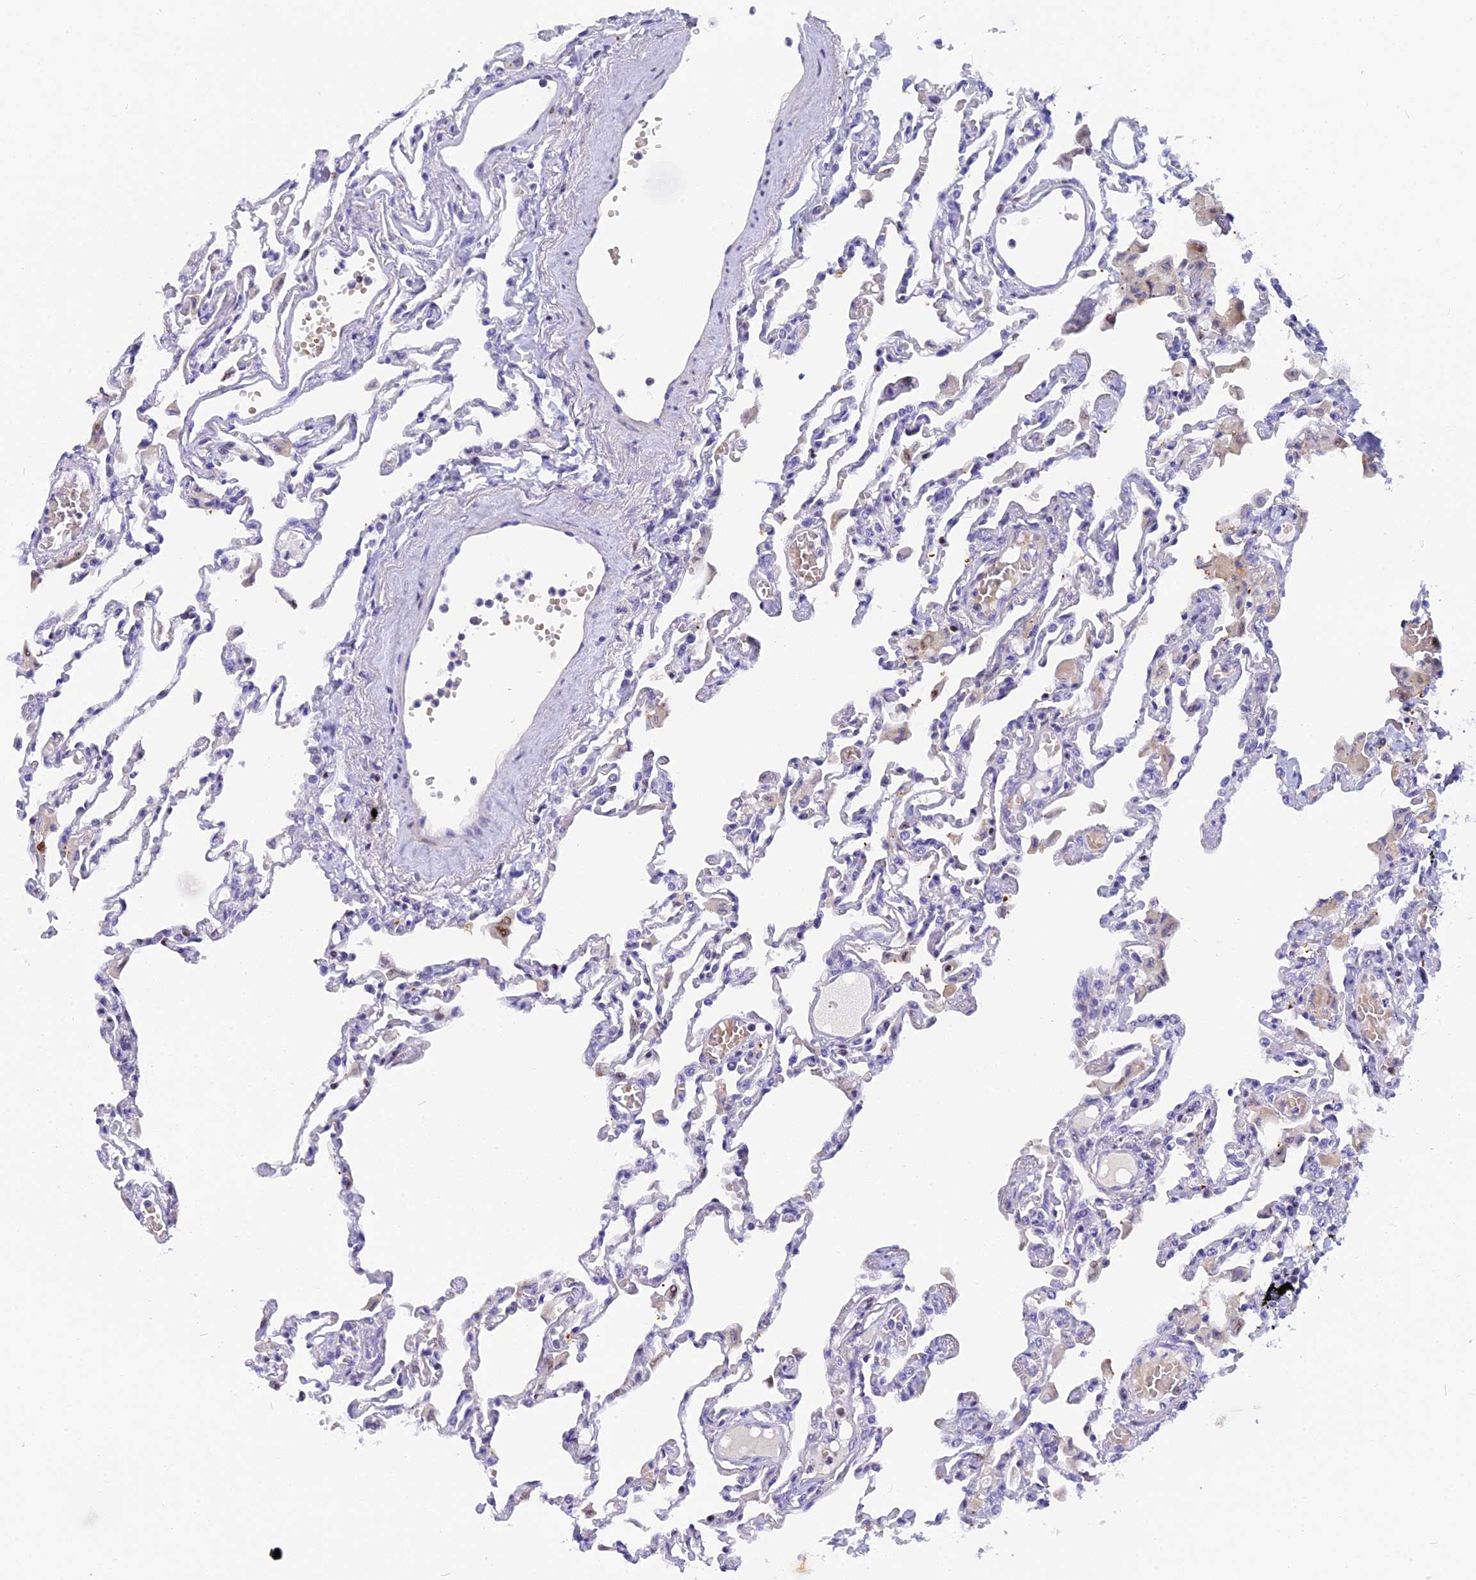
{"staining": {"intensity": "negative", "quantity": "none", "location": "none"}, "tissue": "lung", "cell_type": "Alveolar cells", "image_type": "normal", "snomed": [{"axis": "morphology", "description": "Normal tissue, NOS"}, {"axis": "topography", "description": "Bronchus"}, {"axis": "topography", "description": "Lung"}], "caption": "Photomicrograph shows no protein staining in alveolar cells of normal lung.", "gene": "NKPD1", "patient": {"sex": "female", "age": 49}}